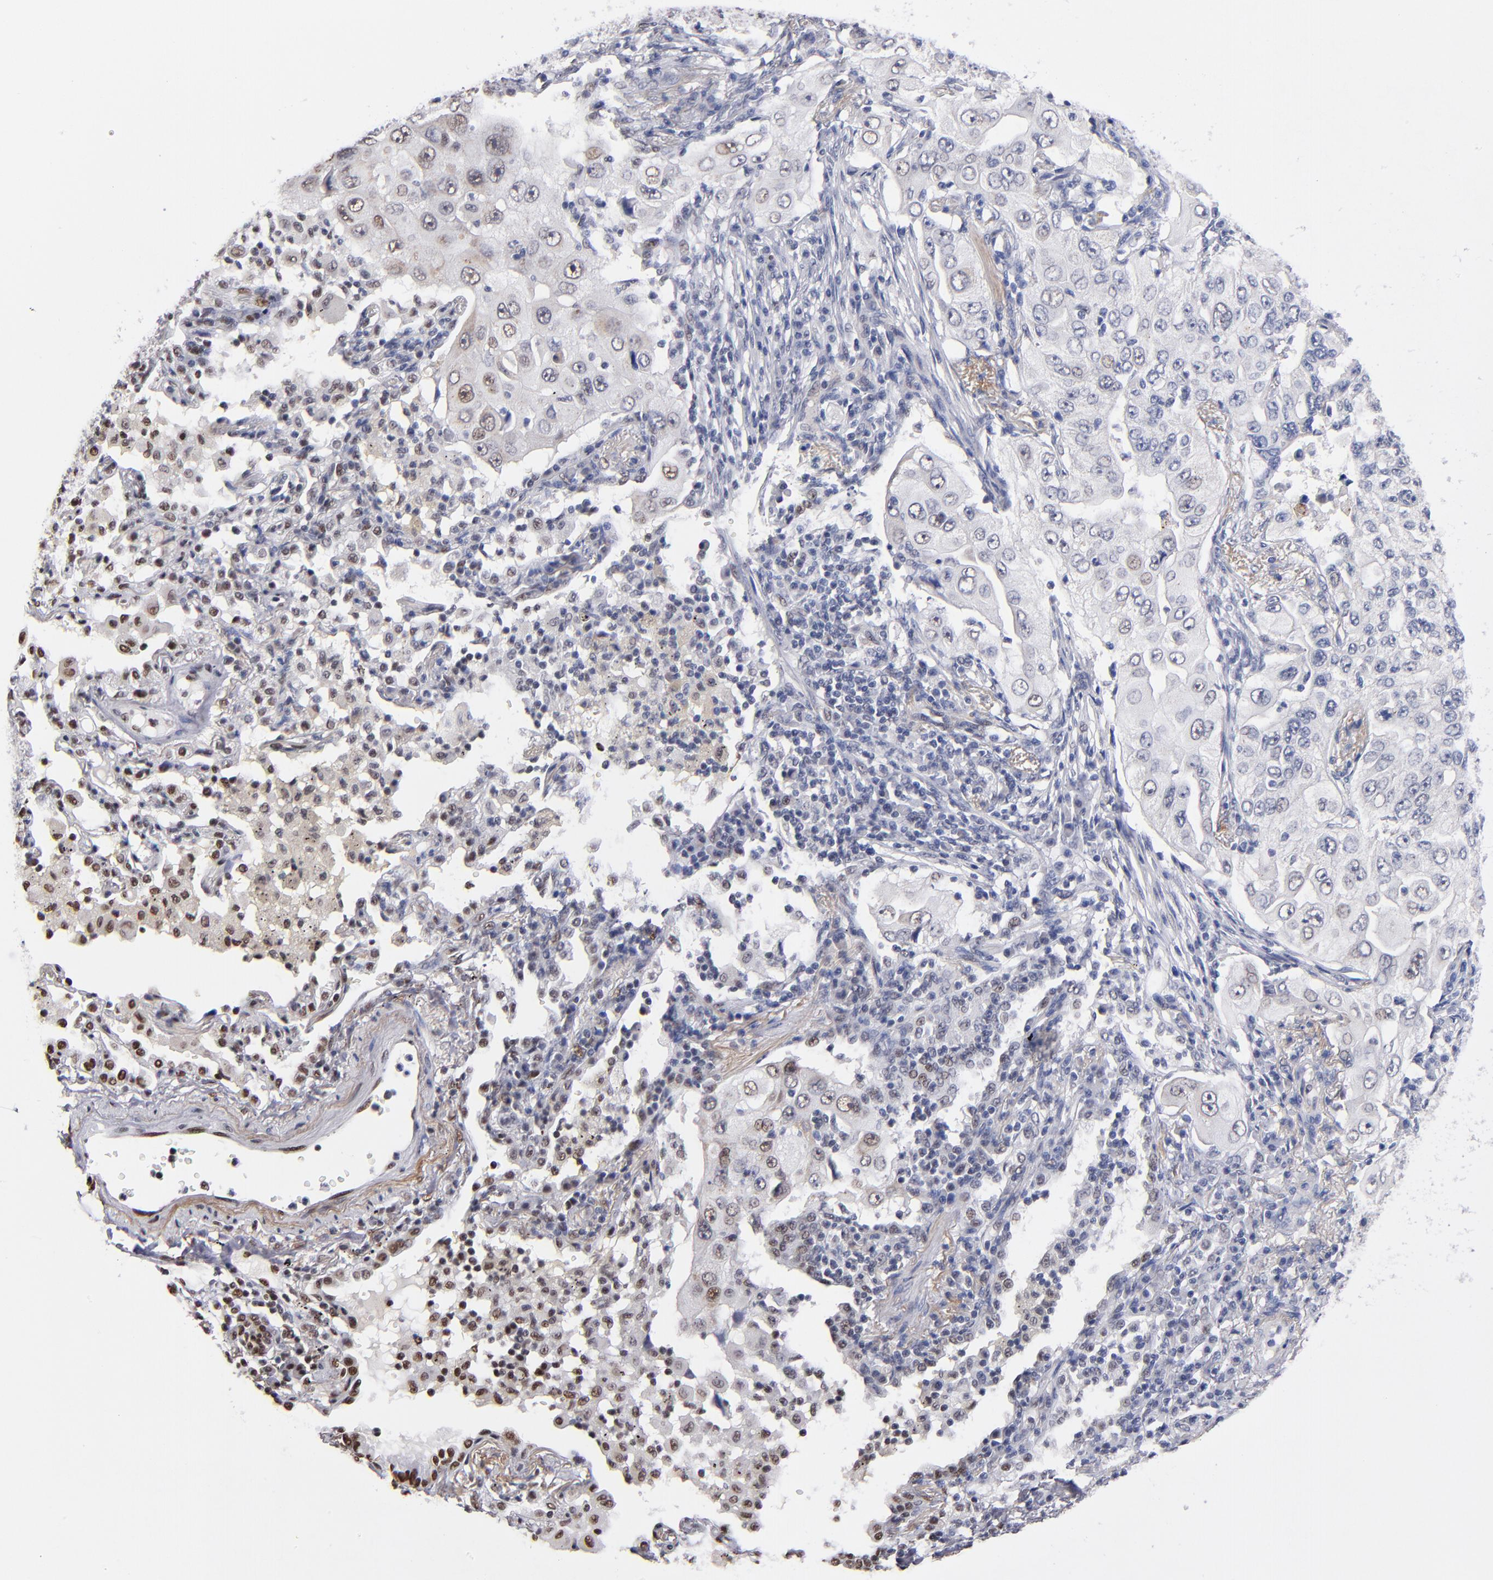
{"staining": {"intensity": "weak", "quantity": "<25%", "location": "cytoplasmic/membranous,nuclear"}, "tissue": "lung cancer", "cell_type": "Tumor cells", "image_type": "cancer", "snomed": [{"axis": "morphology", "description": "Adenocarcinoma, NOS"}, {"axis": "topography", "description": "Lung"}], "caption": "This is an immunohistochemistry image of adenocarcinoma (lung). There is no positivity in tumor cells.", "gene": "MN1", "patient": {"sex": "male", "age": 84}}